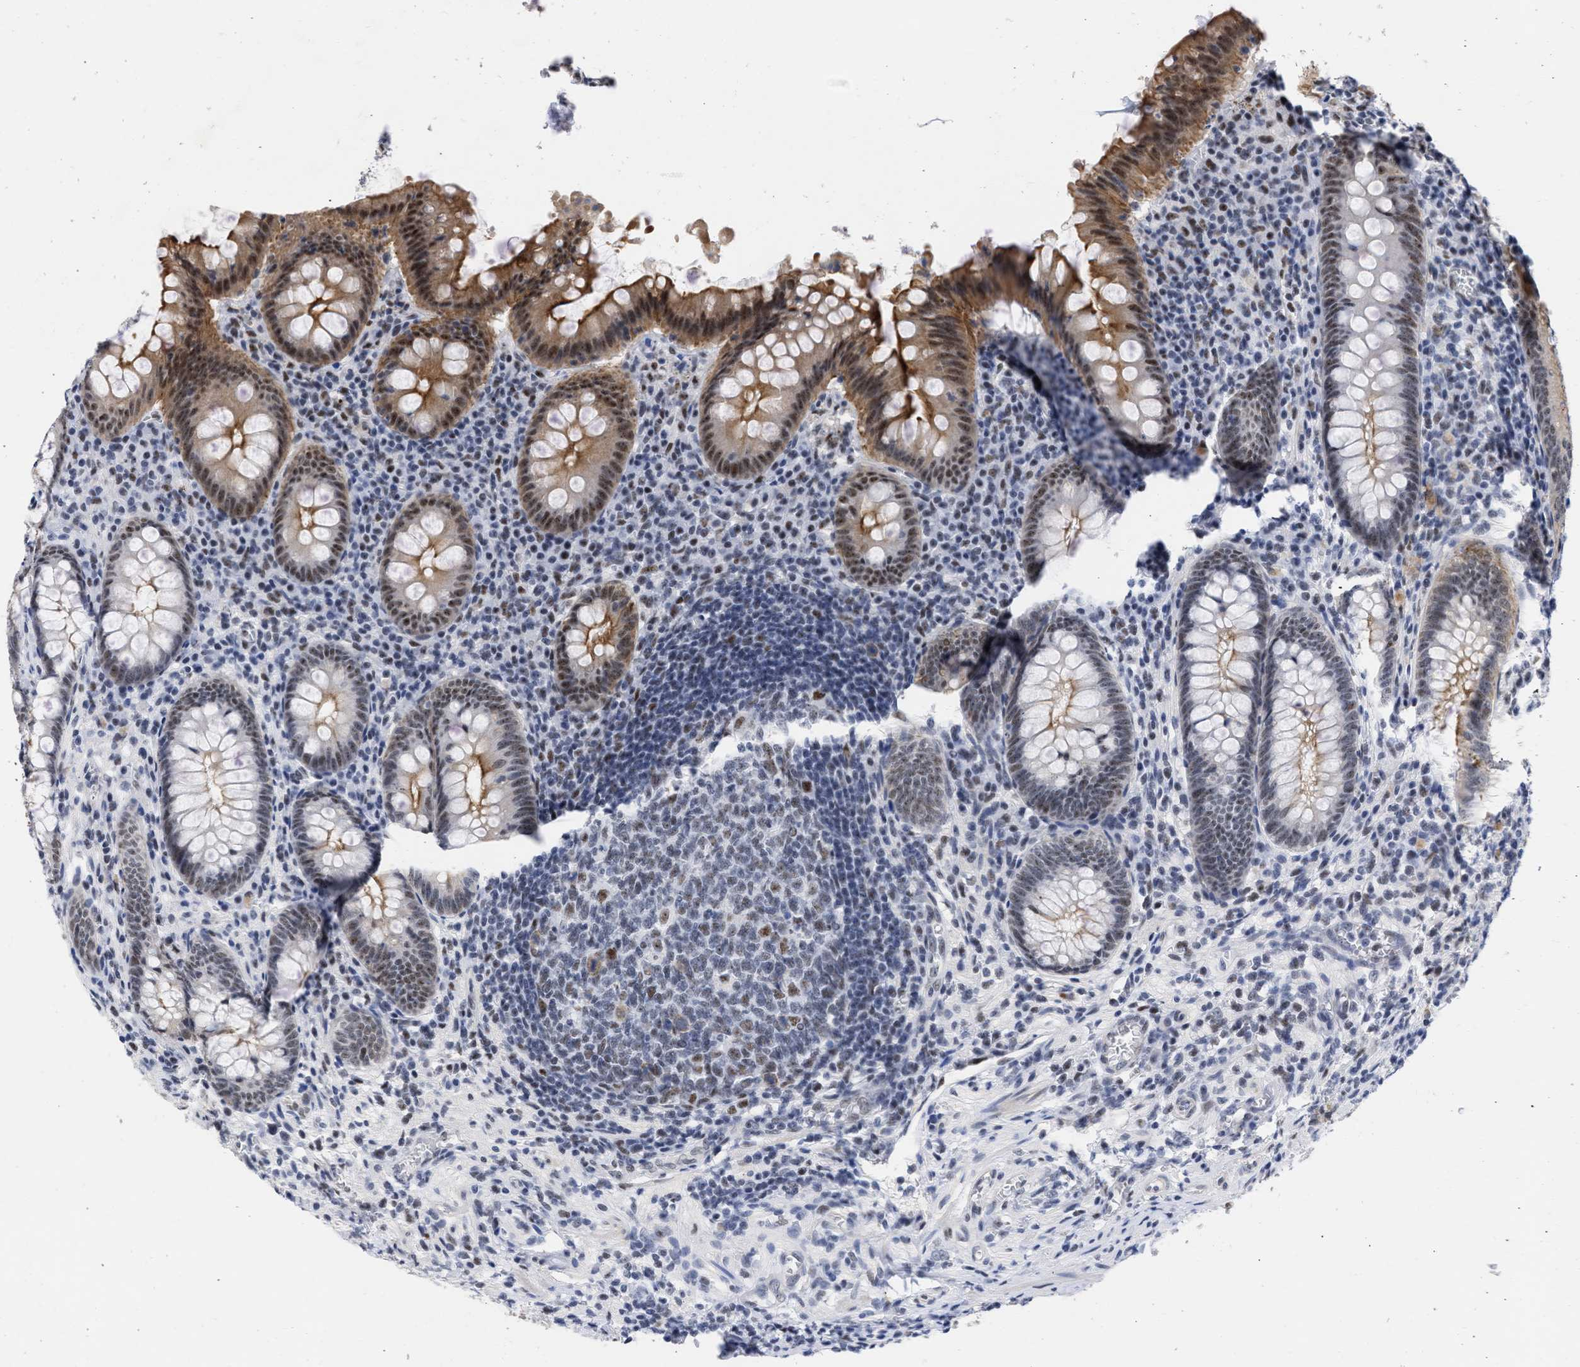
{"staining": {"intensity": "strong", "quantity": ">75%", "location": "cytoplasmic/membranous,nuclear"}, "tissue": "appendix", "cell_type": "Glandular cells", "image_type": "normal", "snomed": [{"axis": "morphology", "description": "Normal tissue, NOS"}, {"axis": "topography", "description": "Appendix"}], "caption": "Glandular cells show high levels of strong cytoplasmic/membranous,nuclear expression in approximately >75% of cells in normal human appendix. The staining was performed using DAB to visualize the protein expression in brown, while the nuclei were stained in blue with hematoxylin (Magnification: 20x).", "gene": "DDX41", "patient": {"sex": "male", "age": 56}}